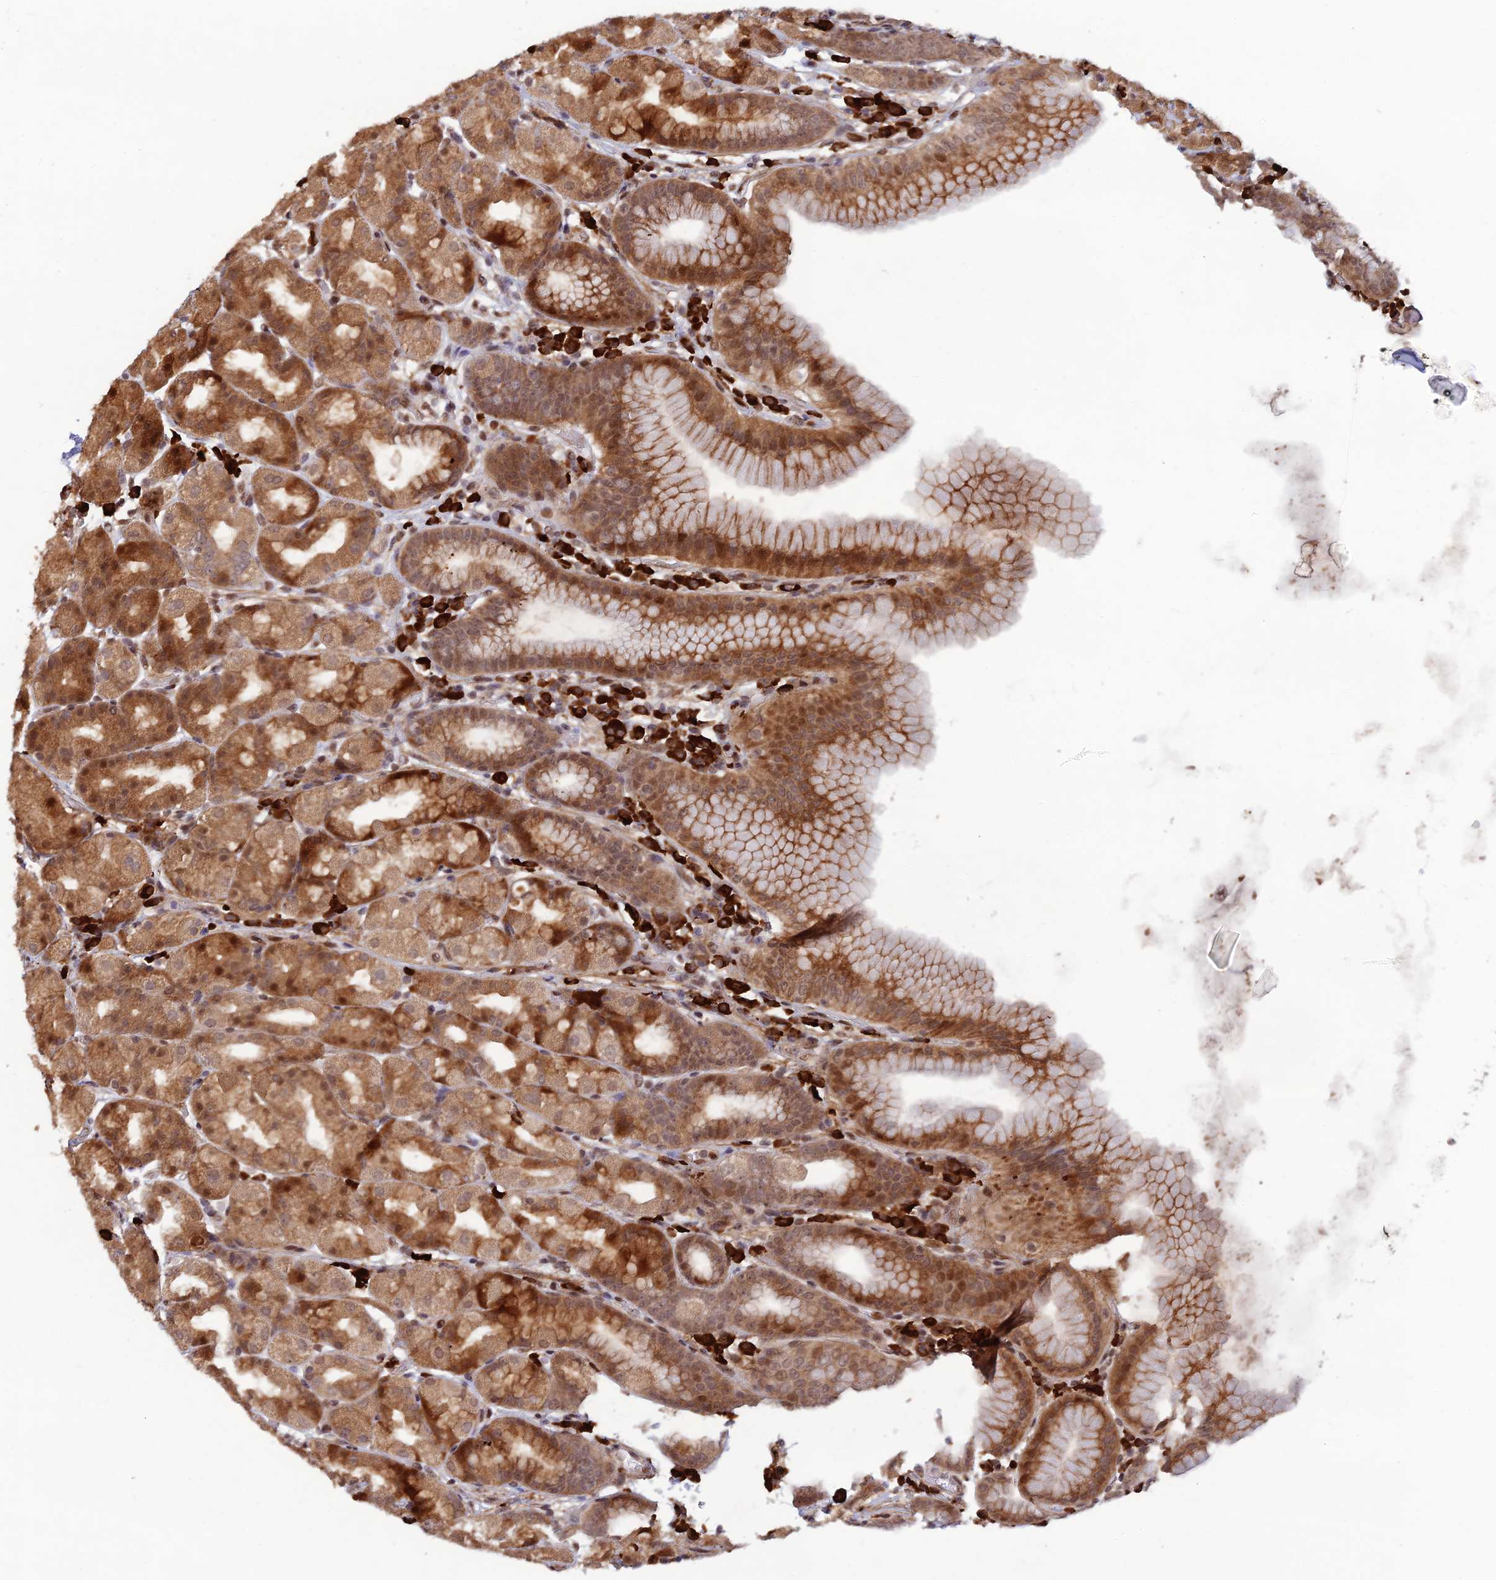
{"staining": {"intensity": "moderate", "quantity": ">75%", "location": "cytoplasmic/membranous,nuclear"}, "tissue": "stomach", "cell_type": "Glandular cells", "image_type": "normal", "snomed": [{"axis": "morphology", "description": "Normal tissue, NOS"}, {"axis": "topography", "description": "Stomach, upper"}], "caption": "Unremarkable stomach was stained to show a protein in brown. There is medium levels of moderate cytoplasmic/membranous,nuclear staining in about >75% of glandular cells.", "gene": "ZNF565", "patient": {"sex": "male", "age": 68}}